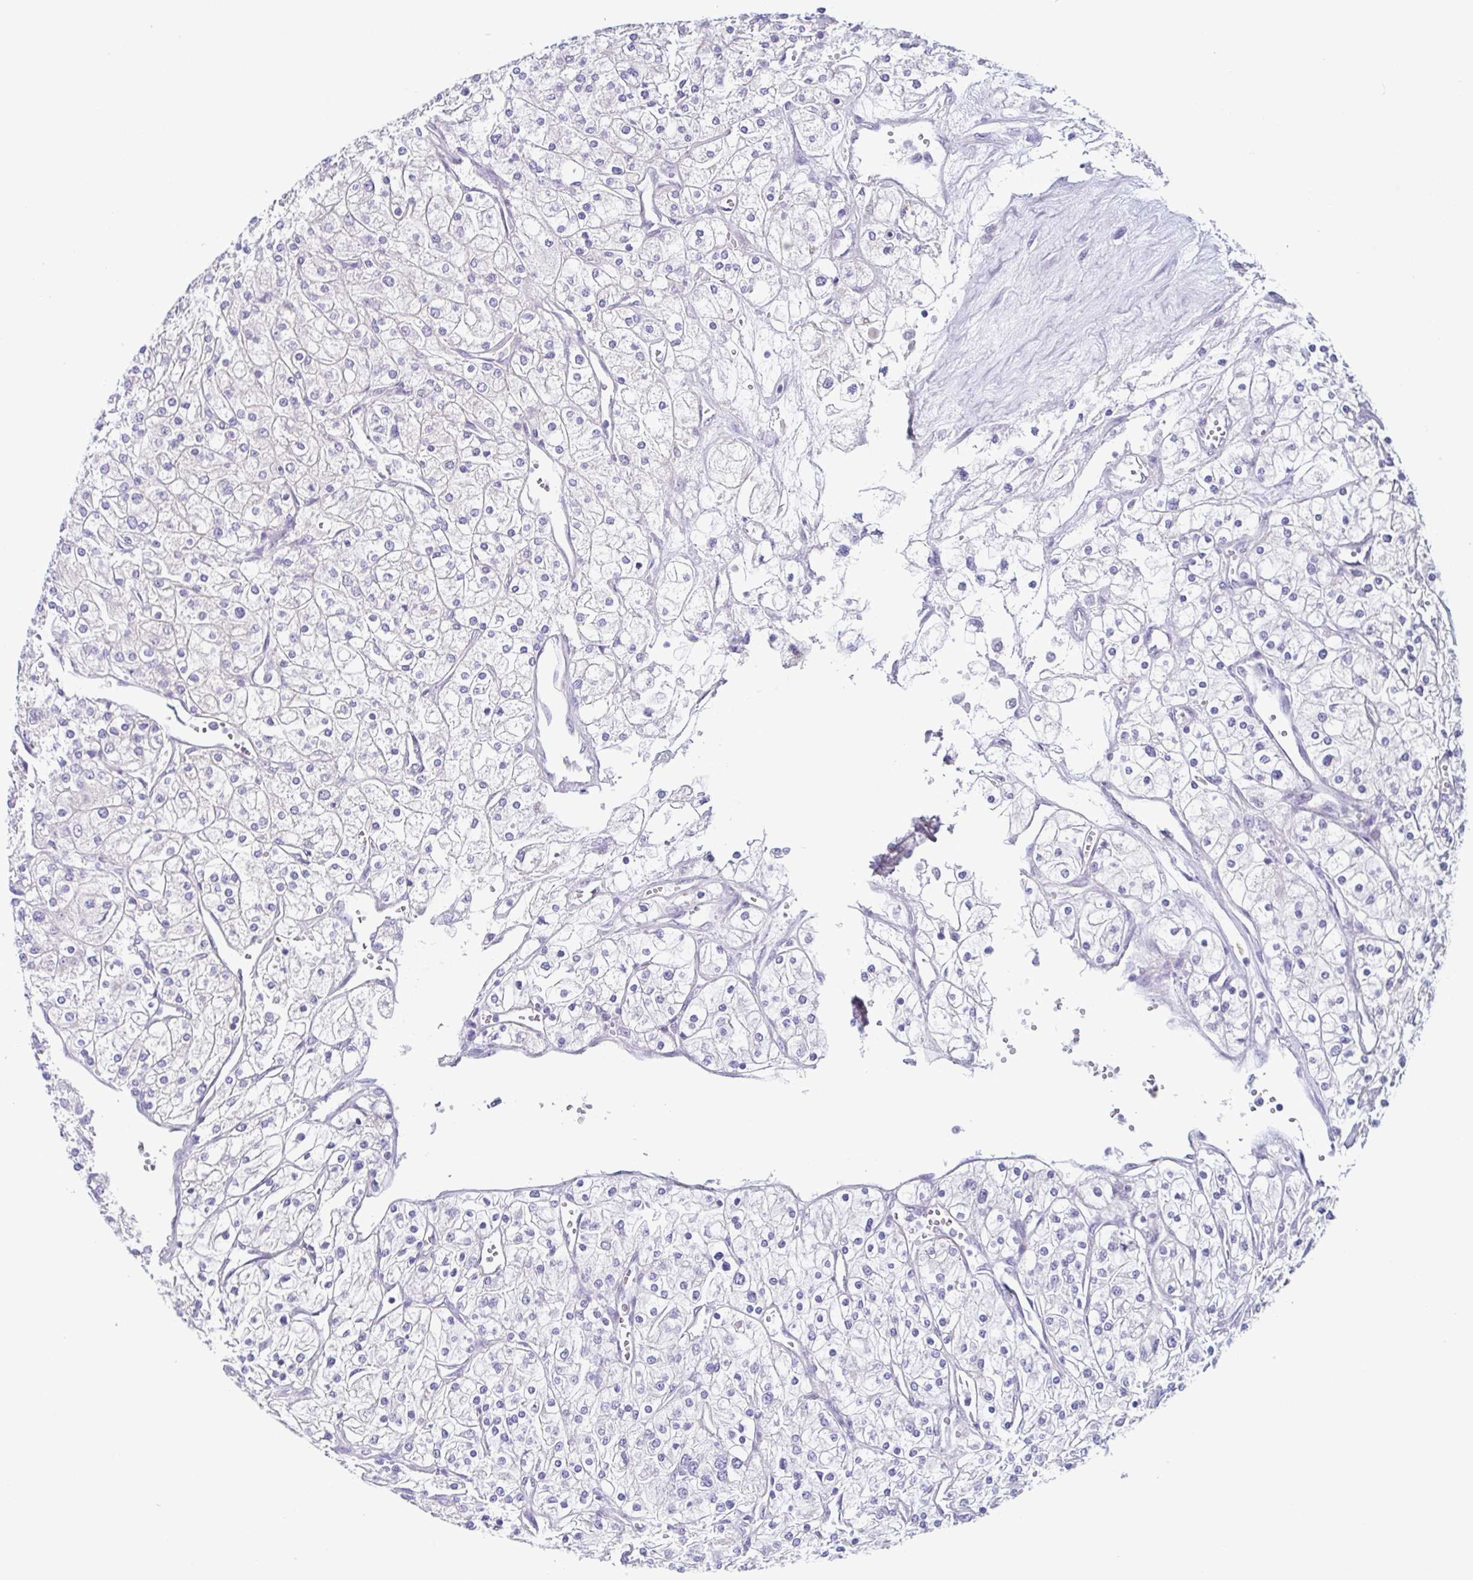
{"staining": {"intensity": "negative", "quantity": "none", "location": "none"}, "tissue": "renal cancer", "cell_type": "Tumor cells", "image_type": "cancer", "snomed": [{"axis": "morphology", "description": "Adenocarcinoma, NOS"}, {"axis": "topography", "description": "Kidney"}], "caption": "Immunohistochemistry of adenocarcinoma (renal) shows no positivity in tumor cells. Brightfield microscopy of IHC stained with DAB (3,3'-diaminobenzidine) (brown) and hematoxylin (blue), captured at high magnification.", "gene": "UBE2Q1", "patient": {"sex": "male", "age": 80}}